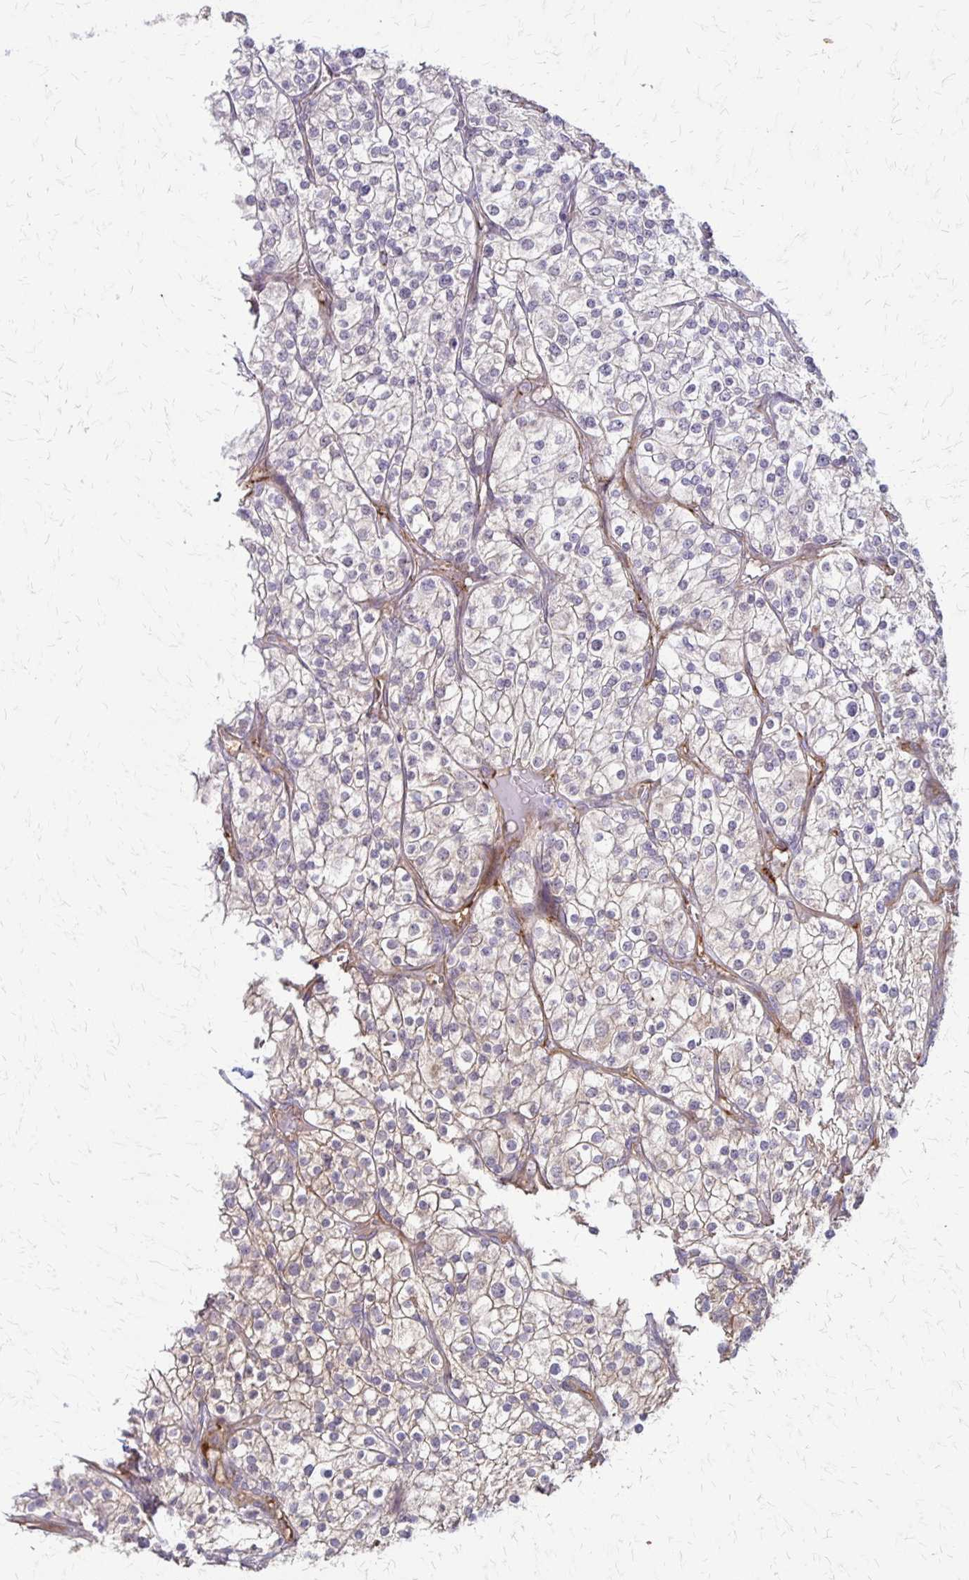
{"staining": {"intensity": "weak", "quantity": "<25%", "location": "cytoplasmic/membranous"}, "tissue": "renal cancer", "cell_type": "Tumor cells", "image_type": "cancer", "snomed": [{"axis": "morphology", "description": "Adenocarcinoma, NOS"}, {"axis": "topography", "description": "Kidney"}], "caption": "Tumor cells are negative for brown protein staining in adenocarcinoma (renal).", "gene": "CFL2", "patient": {"sex": "male", "age": 80}}